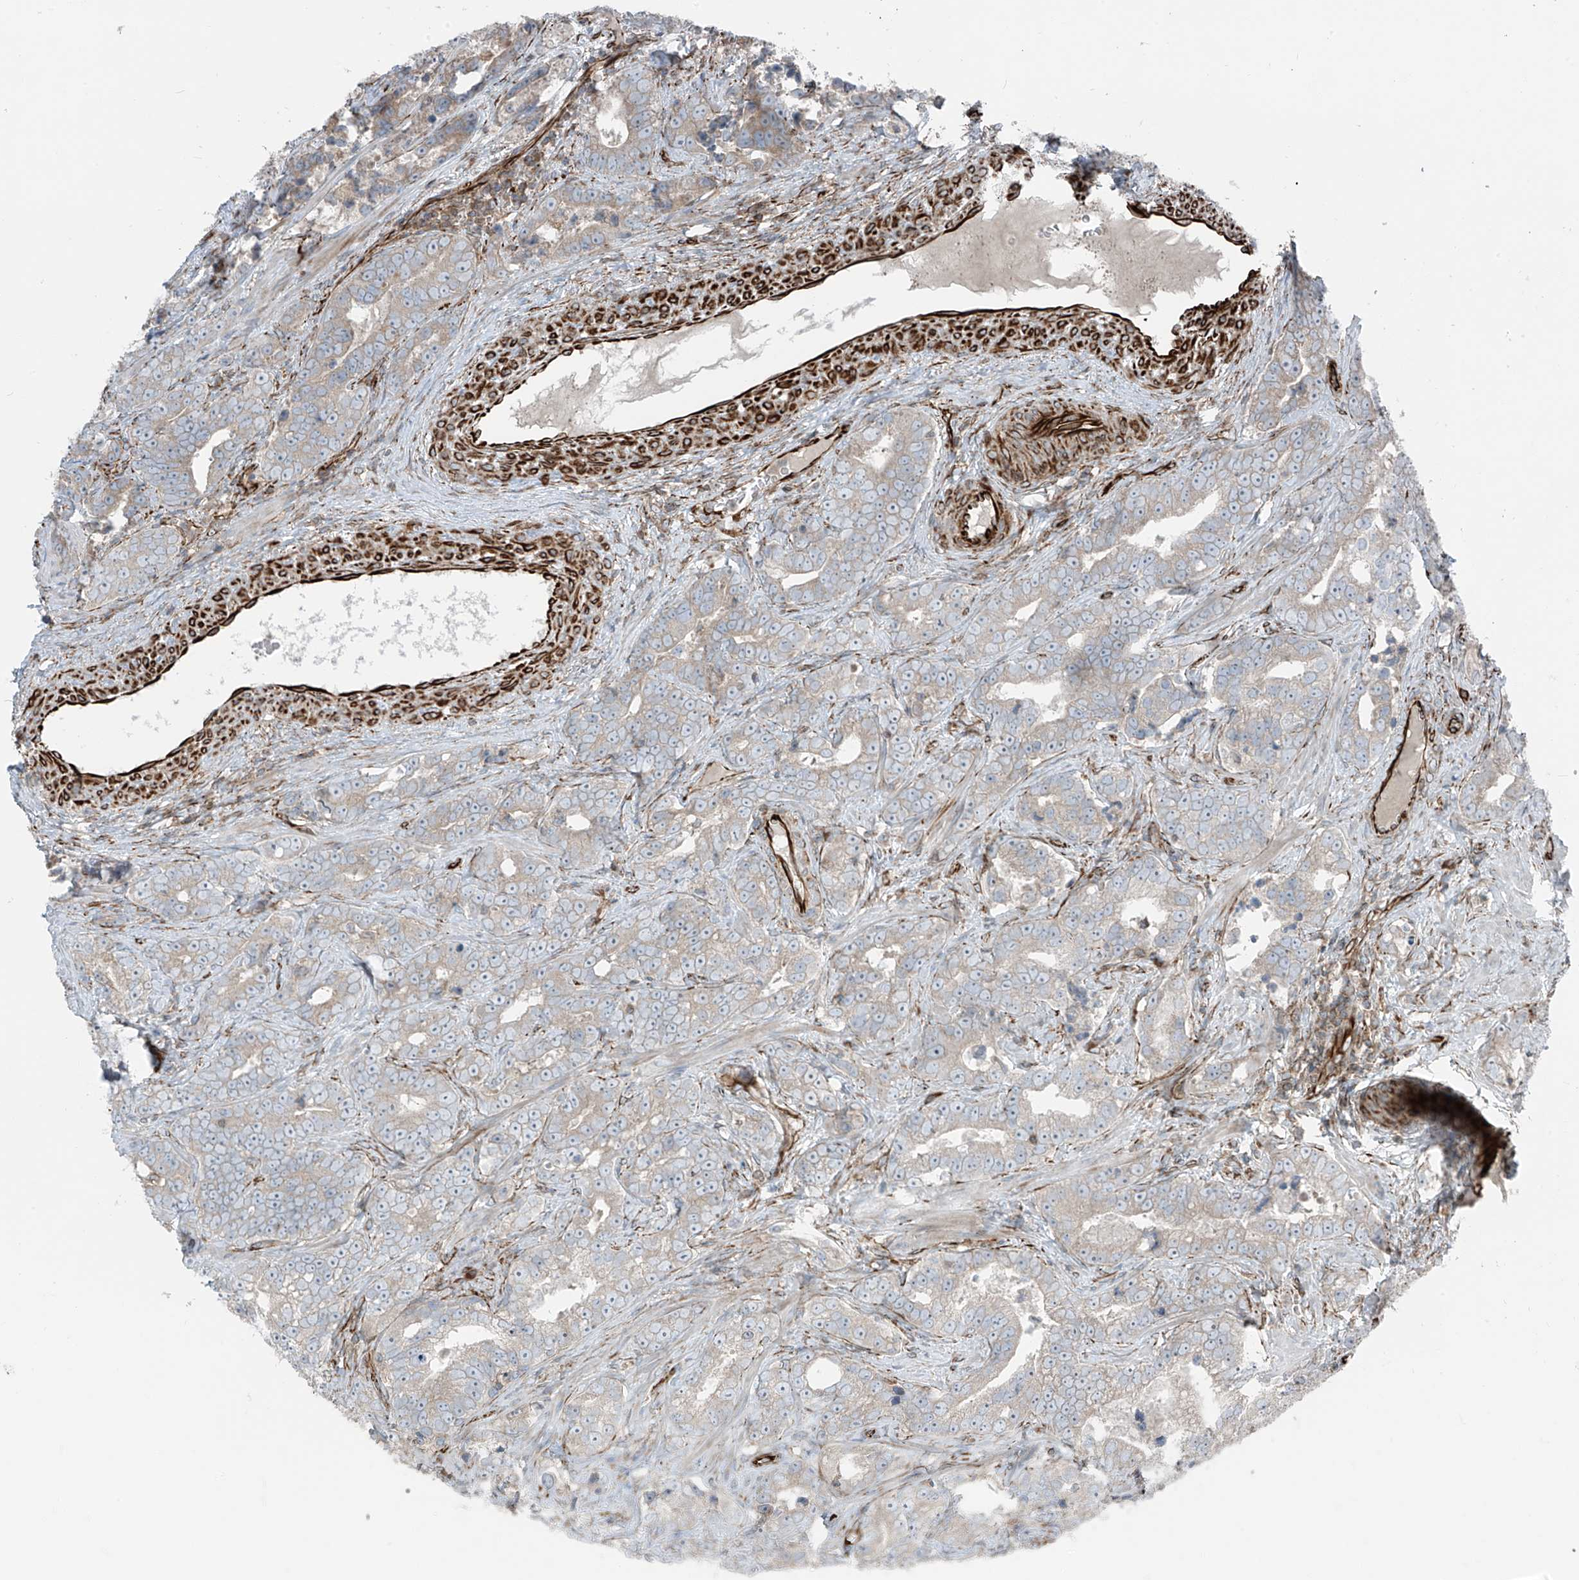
{"staining": {"intensity": "negative", "quantity": "none", "location": "none"}, "tissue": "prostate cancer", "cell_type": "Tumor cells", "image_type": "cancer", "snomed": [{"axis": "morphology", "description": "Adenocarcinoma, High grade"}, {"axis": "topography", "description": "Prostate"}], "caption": "This is an immunohistochemistry (IHC) histopathology image of human adenocarcinoma (high-grade) (prostate). There is no expression in tumor cells.", "gene": "ERLEC1", "patient": {"sex": "male", "age": 62}}